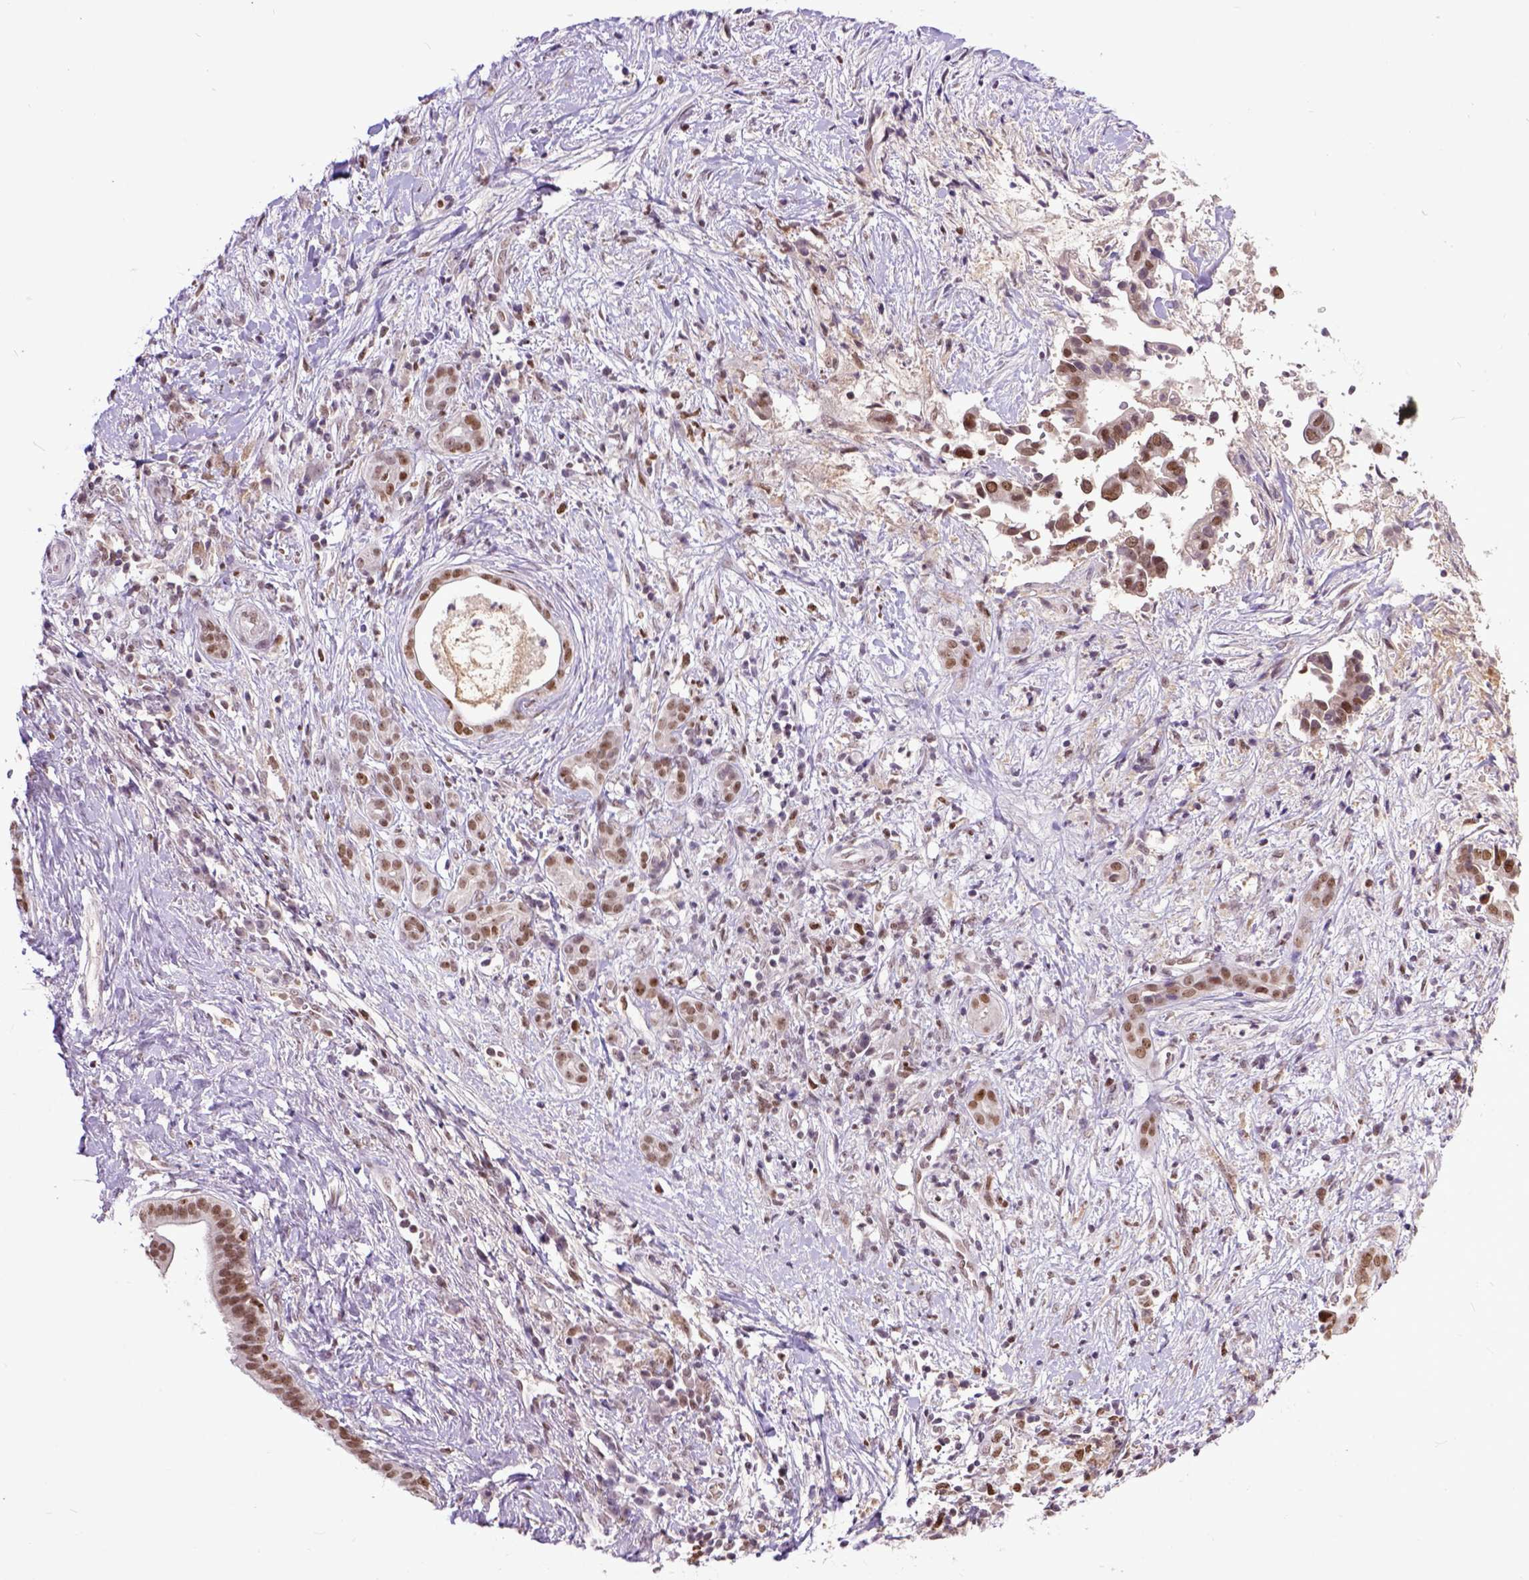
{"staining": {"intensity": "moderate", "quantity": ">75%", "location": "nuclear"}, "tissue": "pancreatic cancer", "cell_type": "Tumor cells", "image_type": "cancer", "snomed": [{"axis": "morphology", "description": "Adenocarcinoma, NOS"}, {"axis": "topography", "description": "Pancreas"}], "caption": "The immunohistochemical stain highlights moderate nuclear staining in tumor cells of pancreatic cancer (adenocarcinoma) tissue. The staining was performed using DAB, with brown indicating positive protein expression. Nuclei are stained blue with hematoxylin.", "gene": "RCC2", "patient": {"sex": "male", "age": 61}}